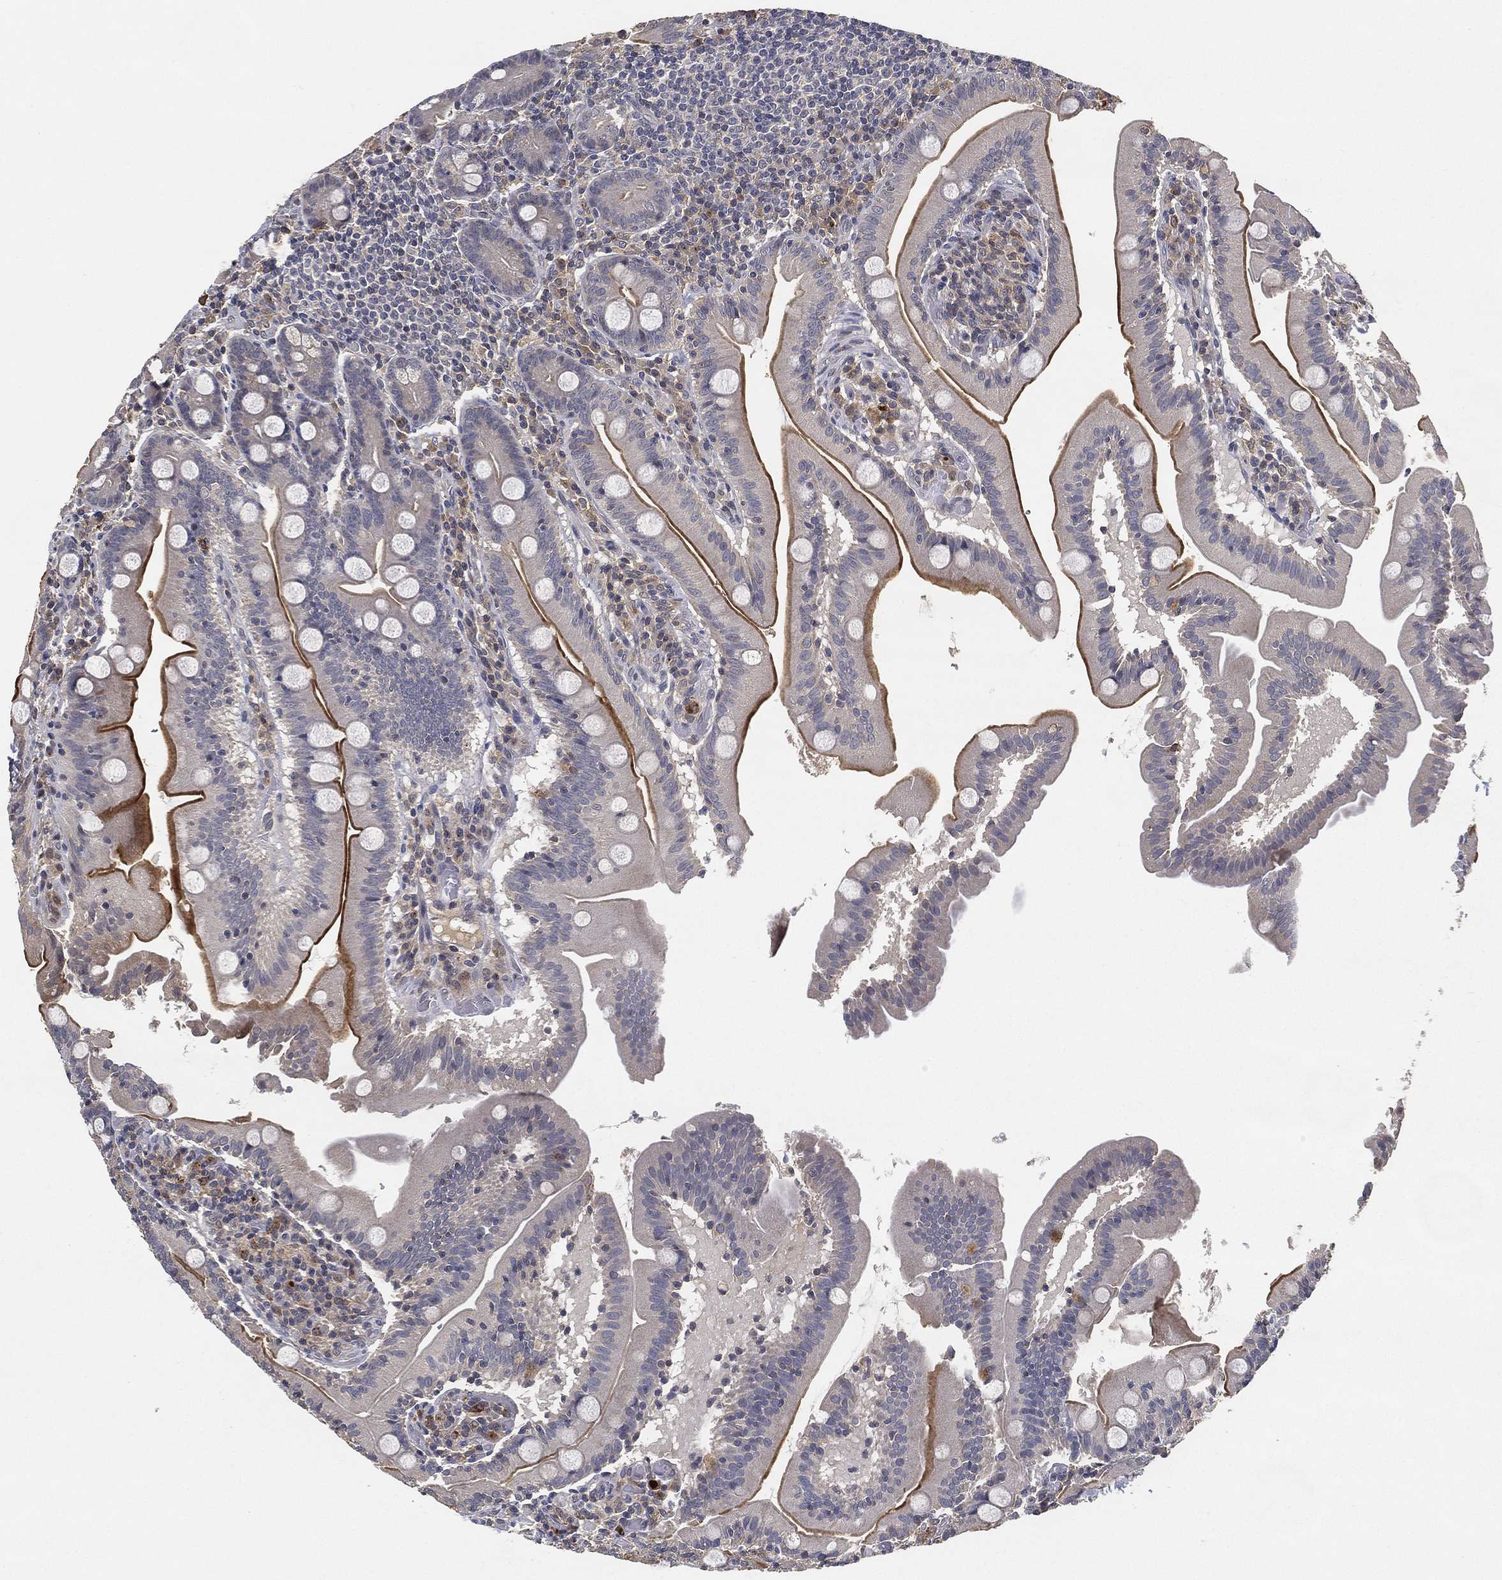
{"staining": {"intensity": "moderate", "quantity": "25%-75%", "location": "cytoplasmic/membranous"}, "tissue": "small intestine", "cell_type": "Glandular cells", "image_type": "normal", "snomed": [{"axis": "morphology", "description": "Normal tissue, NOS"}, {"axis": "topography", "description": "Small intestine"}], "caption": "Immunohistochemistry (DAB) staining of benign human small intestine exhibits moderate cytoplasmic/membranous protein positivity in approximately 25%-75% of glandular cells. Immunohistochemistry (ihc) stains the protein of interest in brown and the nuclei are stained blue.", "gene": "CFAP251", "patient": {"sex": "male", "age": 37}}